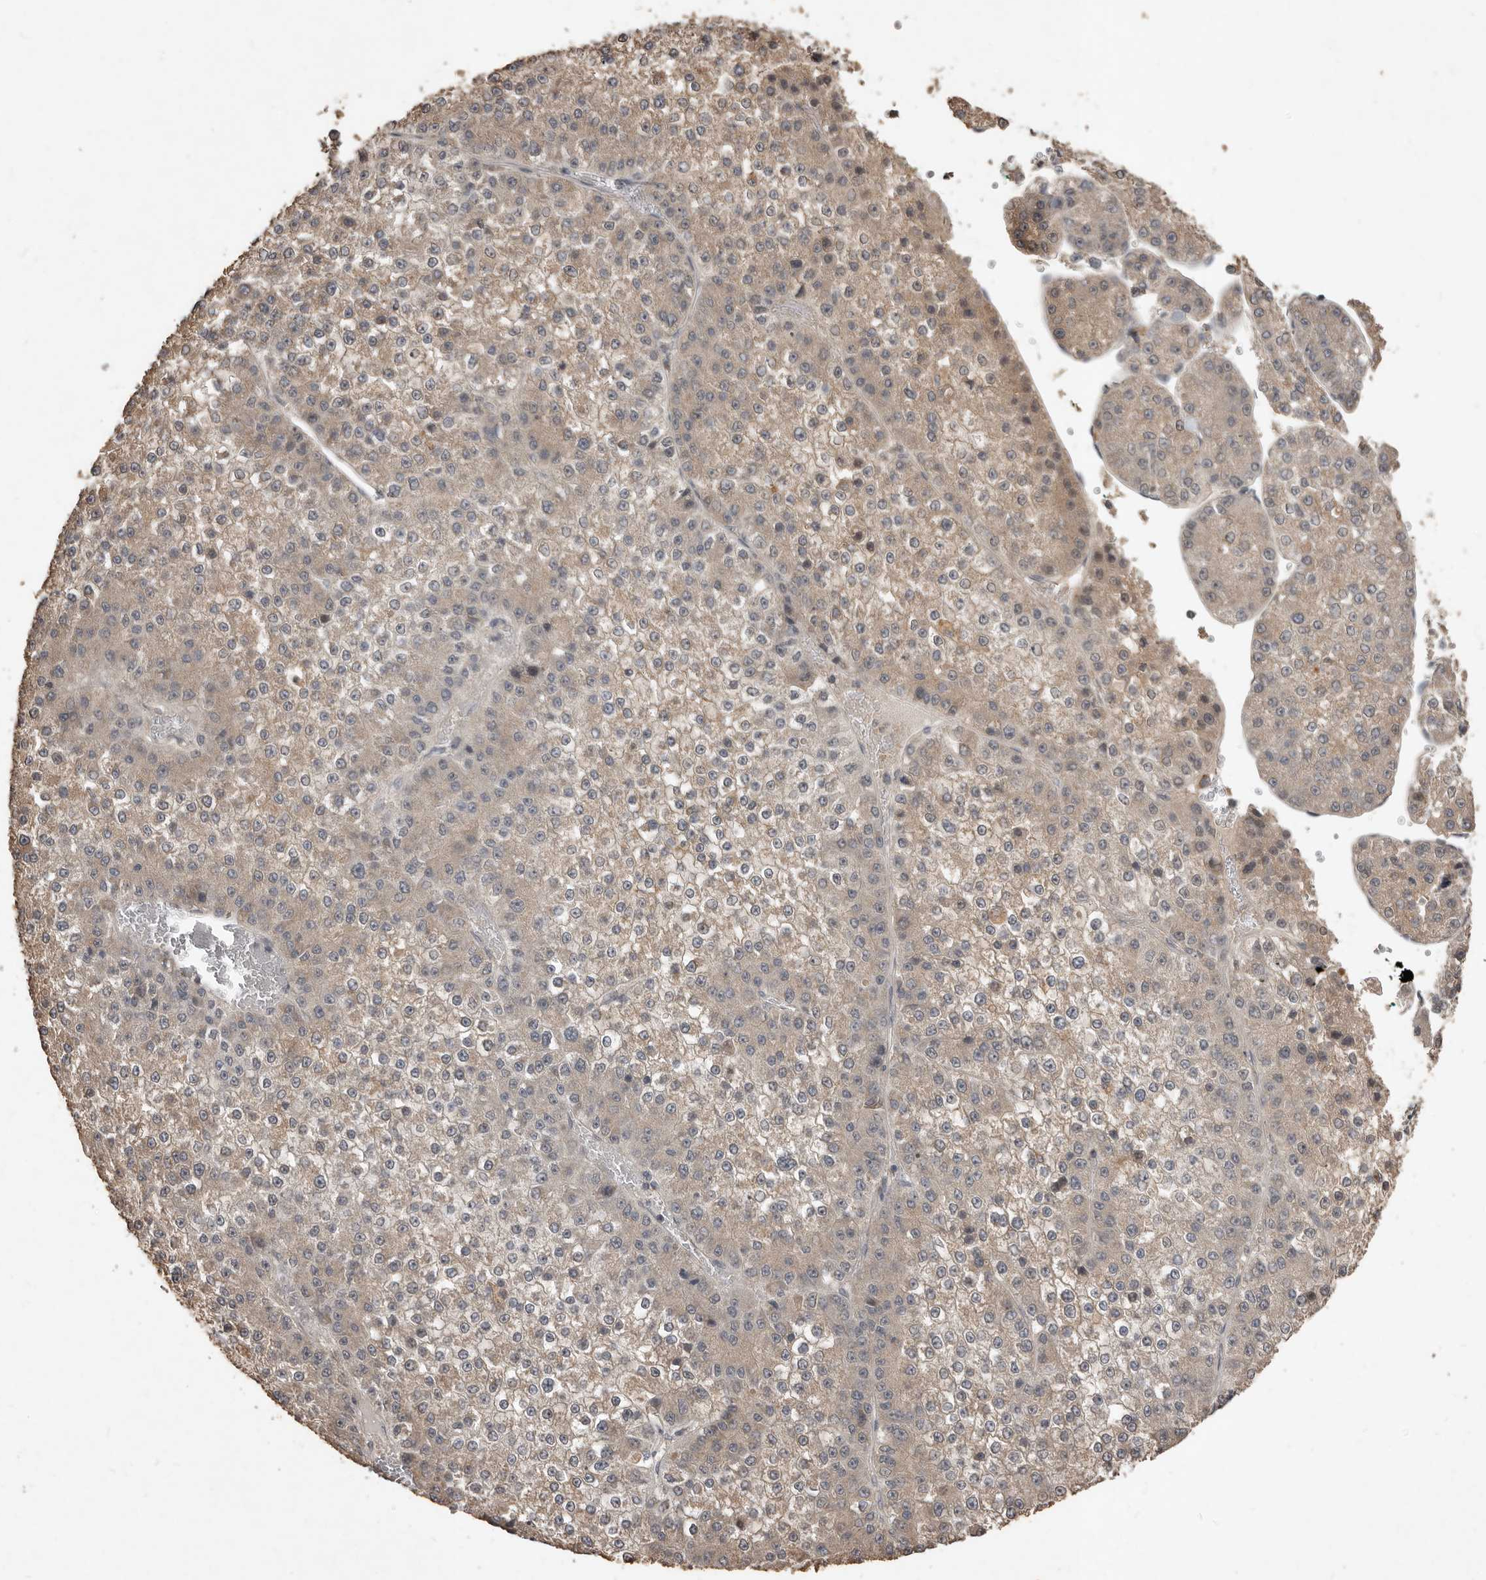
{"staining": {"intensity": "weak", "quantity": ">75%", "location": "cytoplasmic/membranous"}, "tissue": "liver cancer", "cell_type": "Tumor cells", "image_type": "cancer", "snomed": [{"axis": "morphology", "description": "Carcinoma, Hepatocellular, NOS"}, {"axis": "topography", "description": "Liver"}], "caption": "Hepatocellular carcinoma (liver) stained with IHC shows weak cytoplasmic/membranous staining in about >75% of tumor cells.", "gene": "BAMBI", "patient": {"sex": "female", "age": 73}}